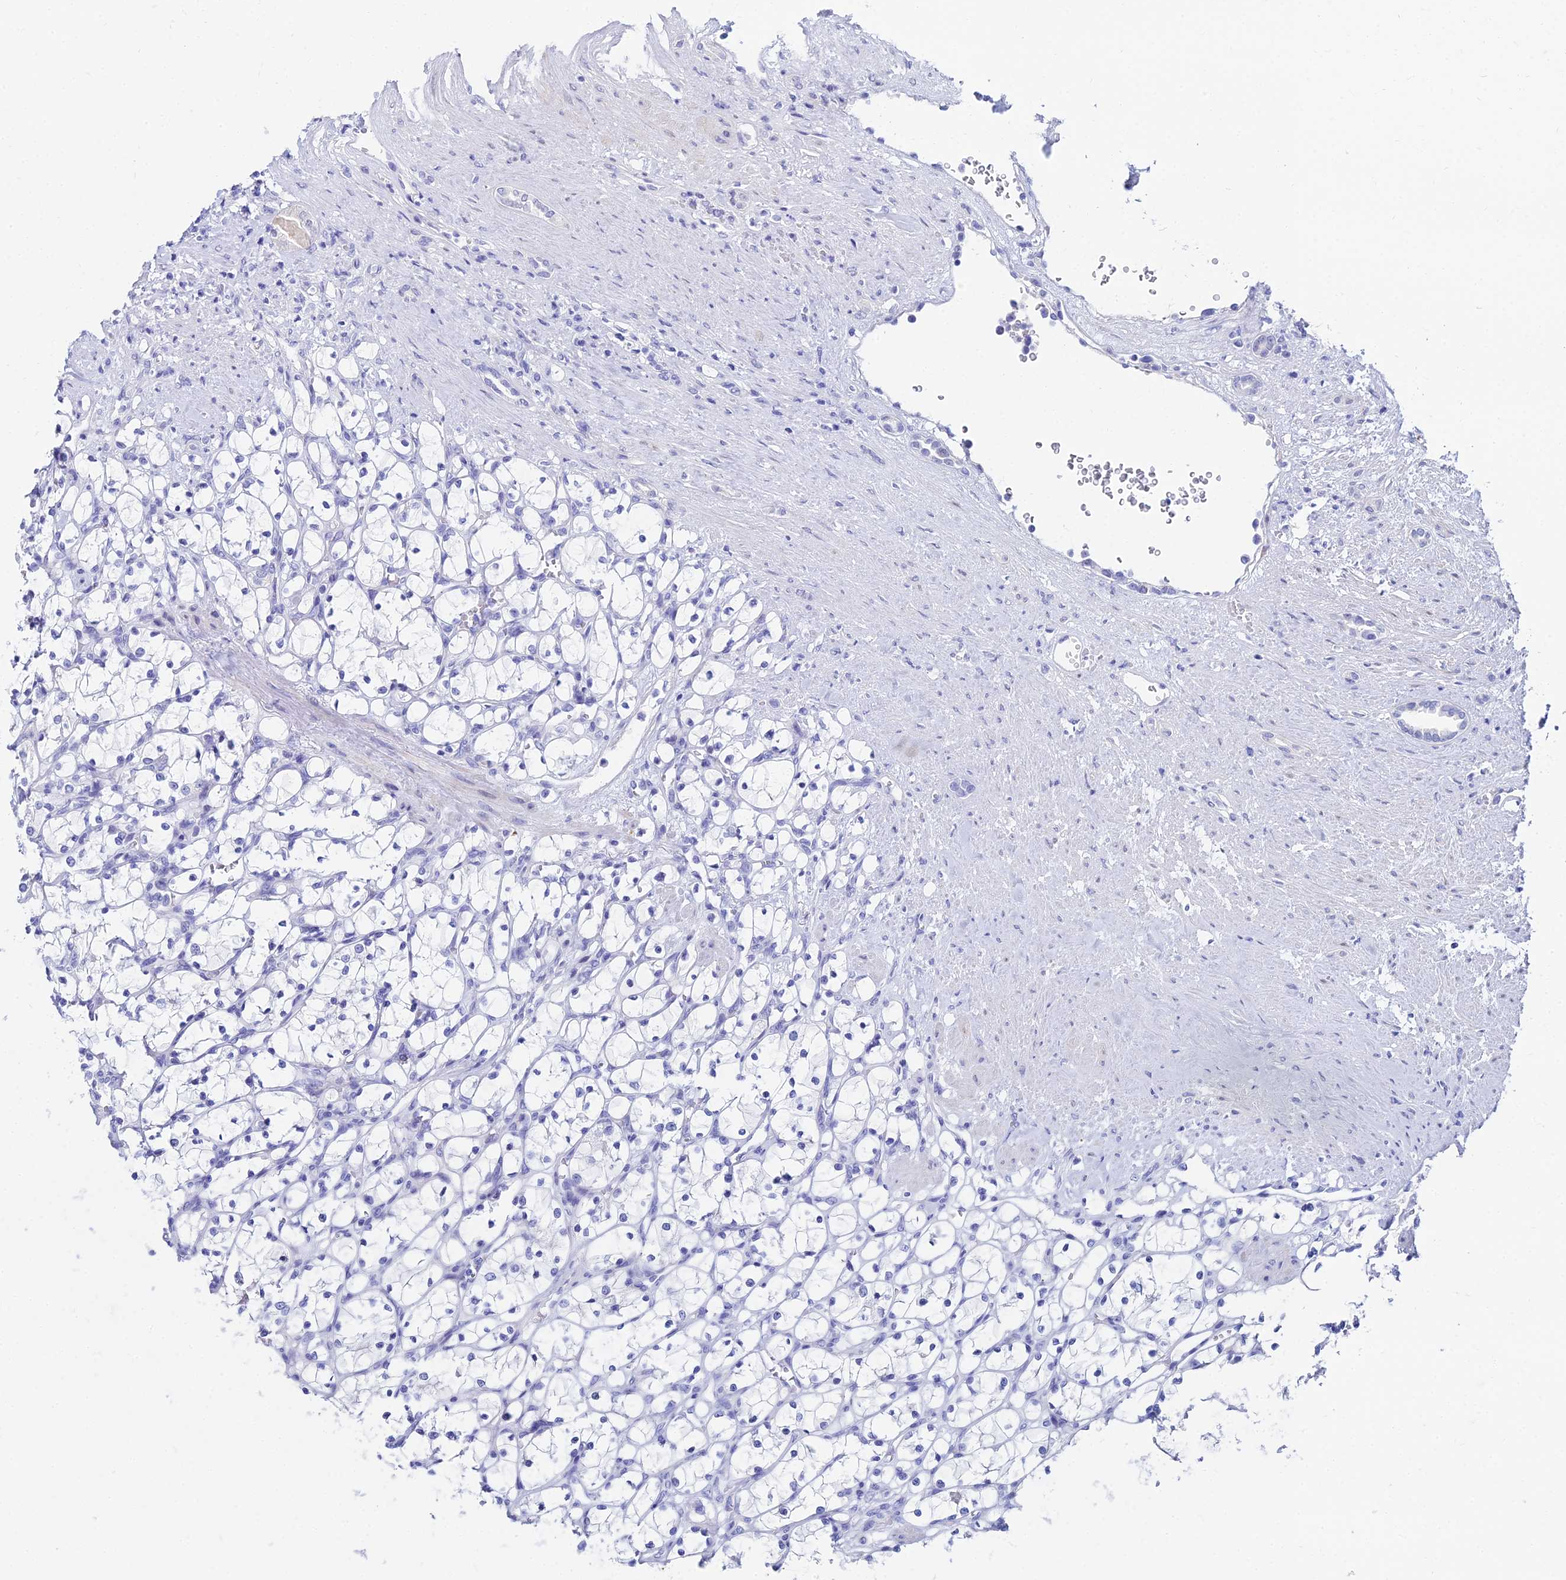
{"staining": {"intensity": "negative", "quantity": "none", "location": "none"}, "tissue": "renal cancer", "cell_type": "Tumor cells", "image_type": "cancer", "snomed": [{"axis": "morphology", "description": "Adenocarcinoma, NOS"}, {"axis": "topography", "description": "Kidney"}], "caption": "Histopathology image shows no protein staining in tumor cells of adenocarcinoma (renal) tissue.", "gene": "HSPA1L", "patient": {"sex": "female", "age": 69}}